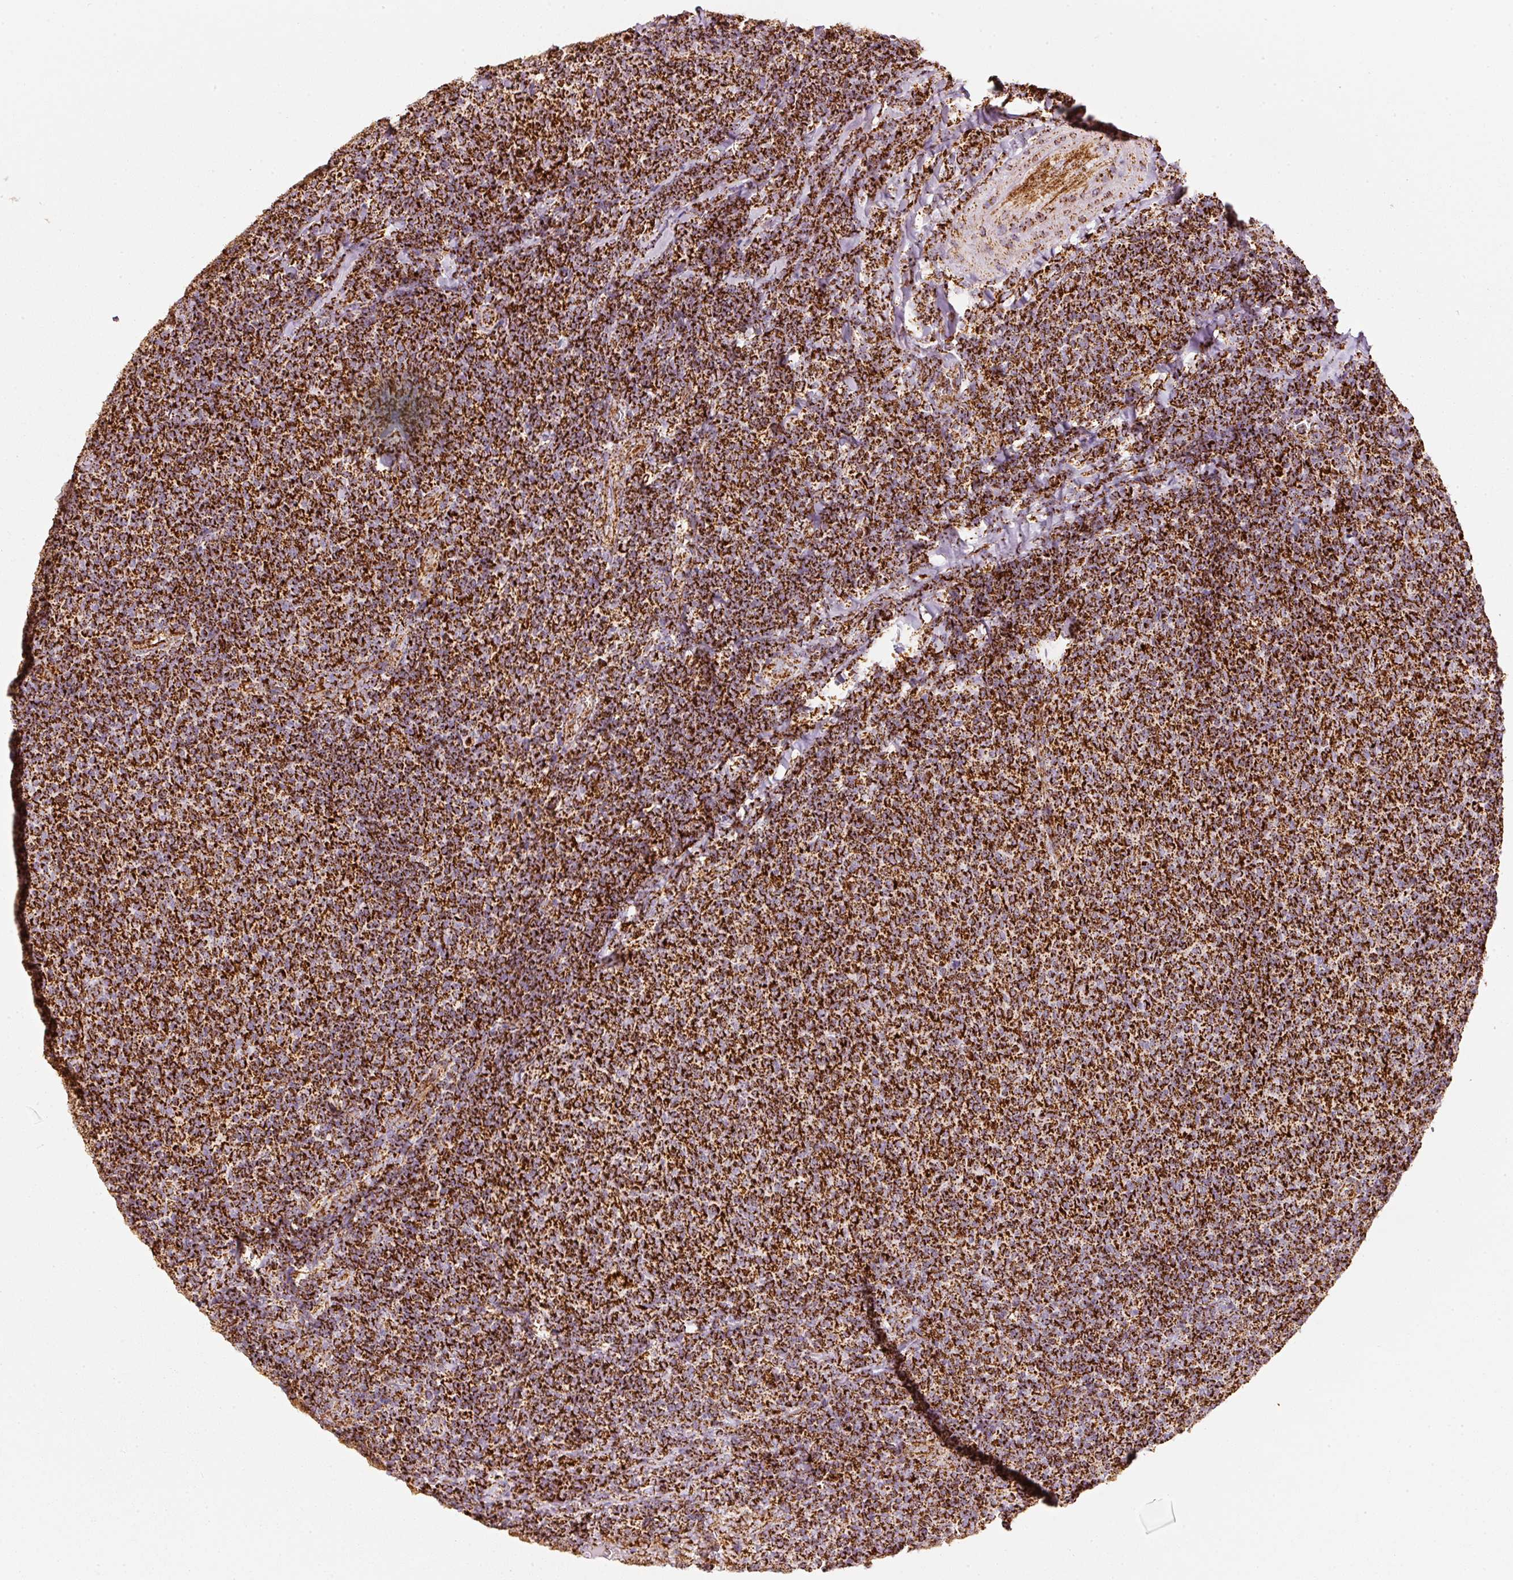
{"staining": {"intensity": "strong", "quantity": ">75%", "location": "cytoplasmic/membranous"}, "tissue": "lymphoma", "cell_type": "Tumor cells", "image_type": "cancer", "snomed": [{"axis": "morphology", "description": "Malignant lymphoma, non-Hodgkin's type, Low grade"}, {"axis": "topography", "description": "Lymph node"}], "caption": "Immunohistochemistry staining of low-grade malignant lymphoma, non-Hodgkin's type, which exhibits high levels of strong cytoplasmic/membranous staining in about >75% of tumor cells indicating strong cytoplasmic/membranous protein expression. The staining was performed using DAB (3,3'-diaminobenzidine) (brown) for protein detection and nuclei were counterstained in hematoxylin (blue).", "gene": "UQCRC1", "patient": {"sex": "male", "age": 52}}